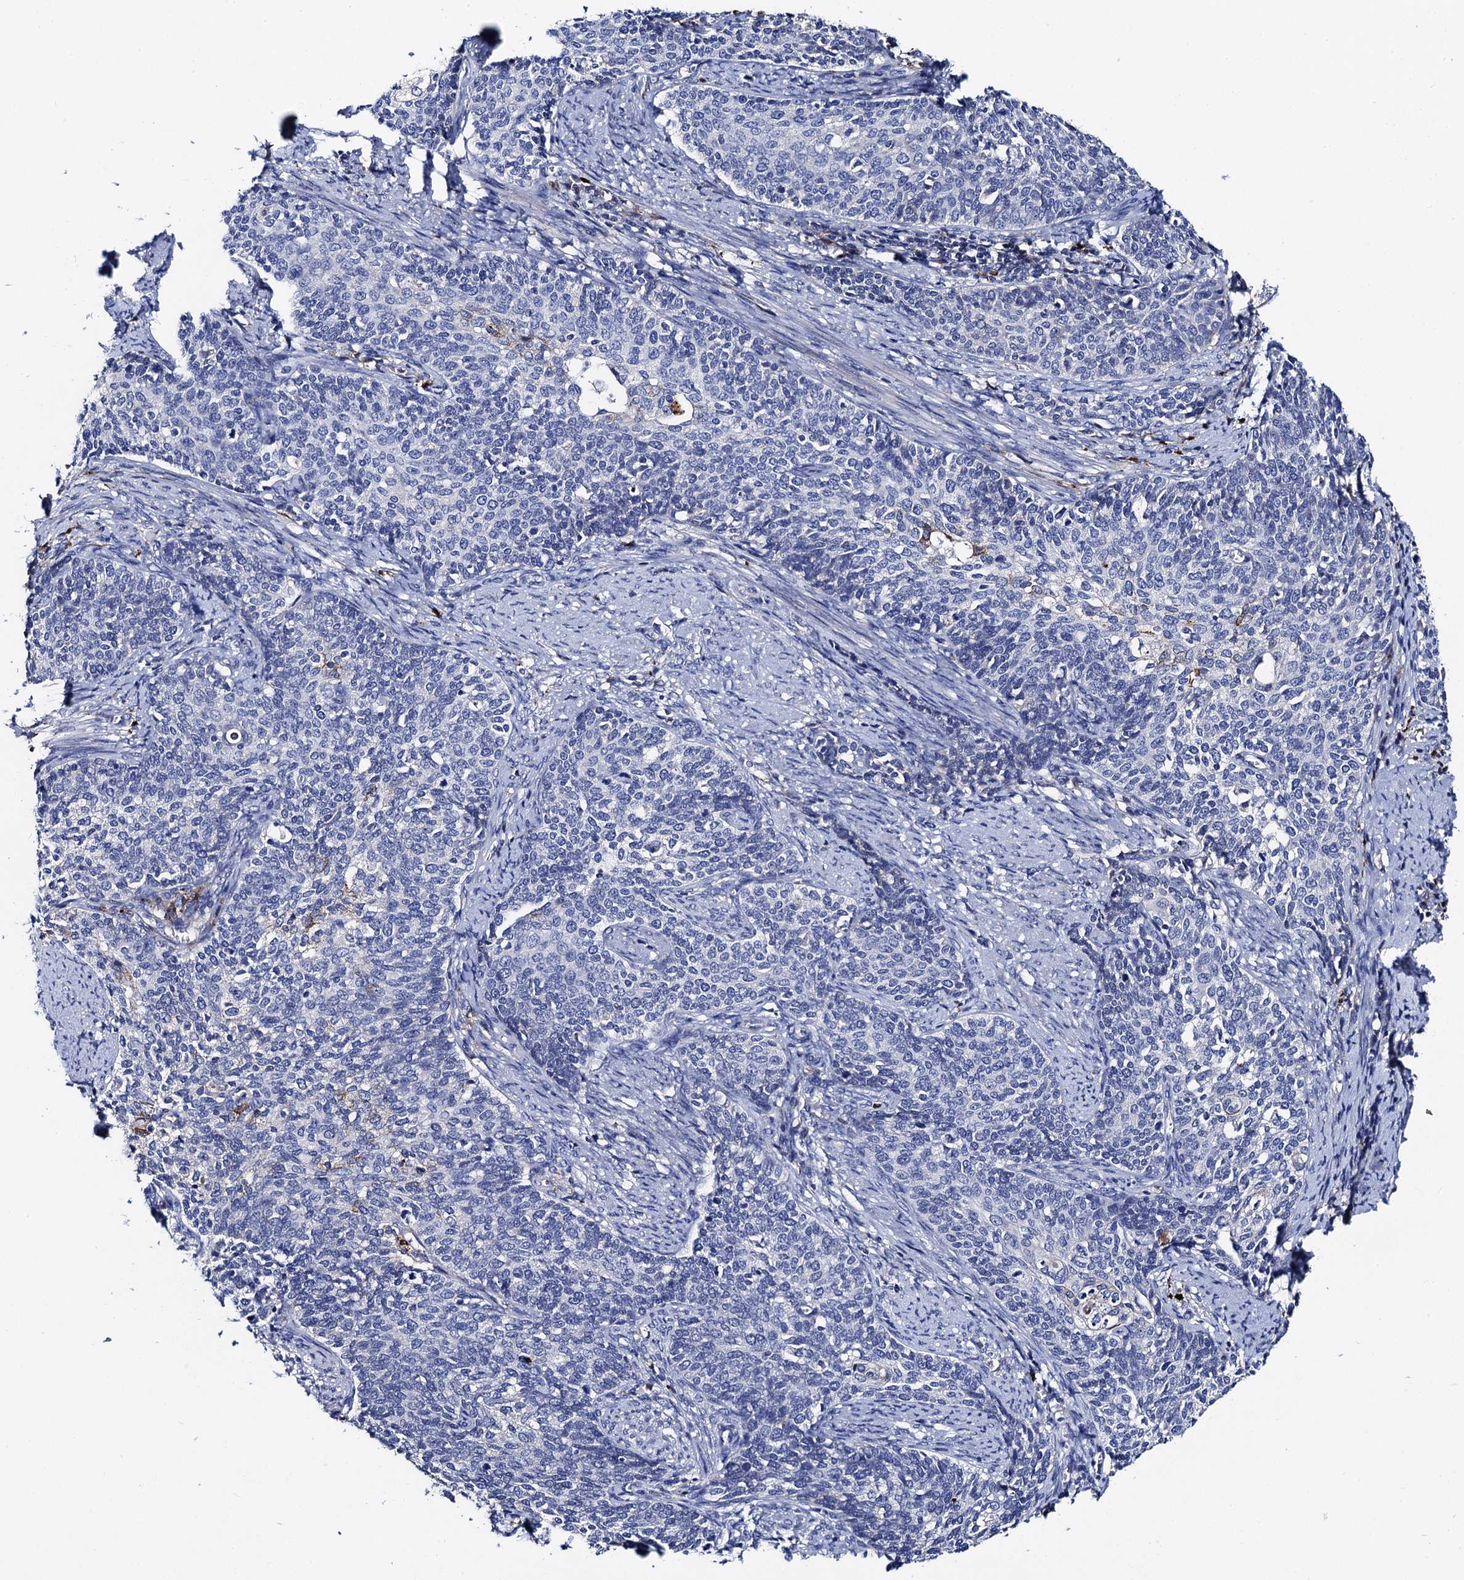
{"staining": {"intensity": "negative", "quantity": "none", "location": "none"}, "tissue": "cervical cancer", "cell_type": "Tumor cells", "image_type": "cancer", "snomed": [{"axis": "morphology", "description": "Squamous cell carcinoma, NOS"}, {"axis": "topography", "description": "Cervix"}], "caption": "The micrograph demonstrates no staining of tumor cells in cervical cancer.", "gene": "FREM3", "patient": {"sex": "female", "age": 39}}